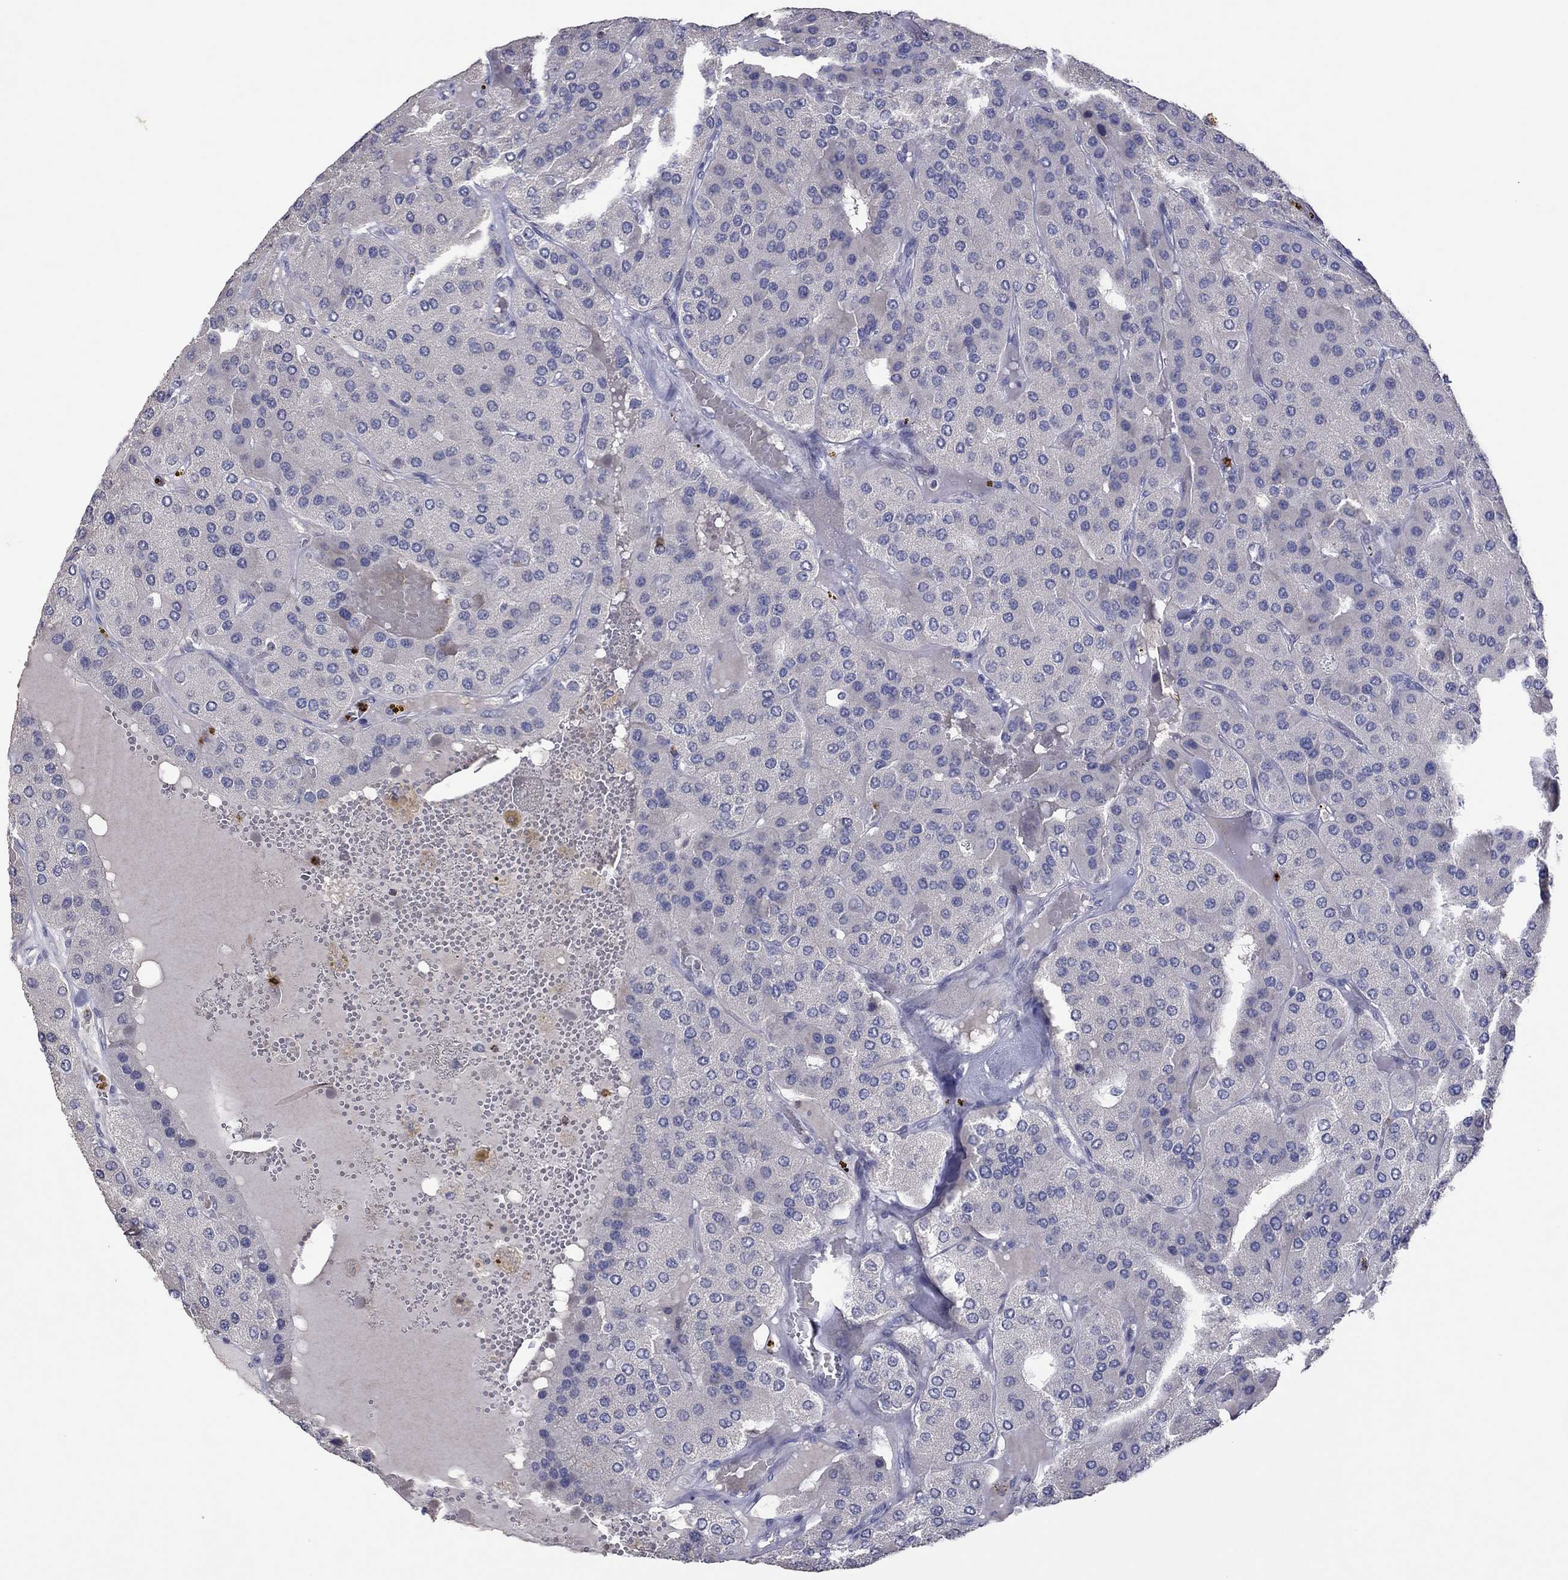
{"staining": {"intensity": "negative", "quantity": "none", "location": "none"}, "tissue": "parathyroid gland", "cell_type": "Glandular cells", "image_type": "normal", "snomed": [{"axis": "morphology", "description": "Normal tissue, NOS"}, {"axis": "morphology", "description": "Adenoma, NOS"}, {"axis": "topography", "description": "Parathyroid gland"}], "caption": "A micrograph of human parathyroid gland is negative for staining in glandular cells.", "gene": "CCL5", "patient": {"sex": "female", "age": 86}}